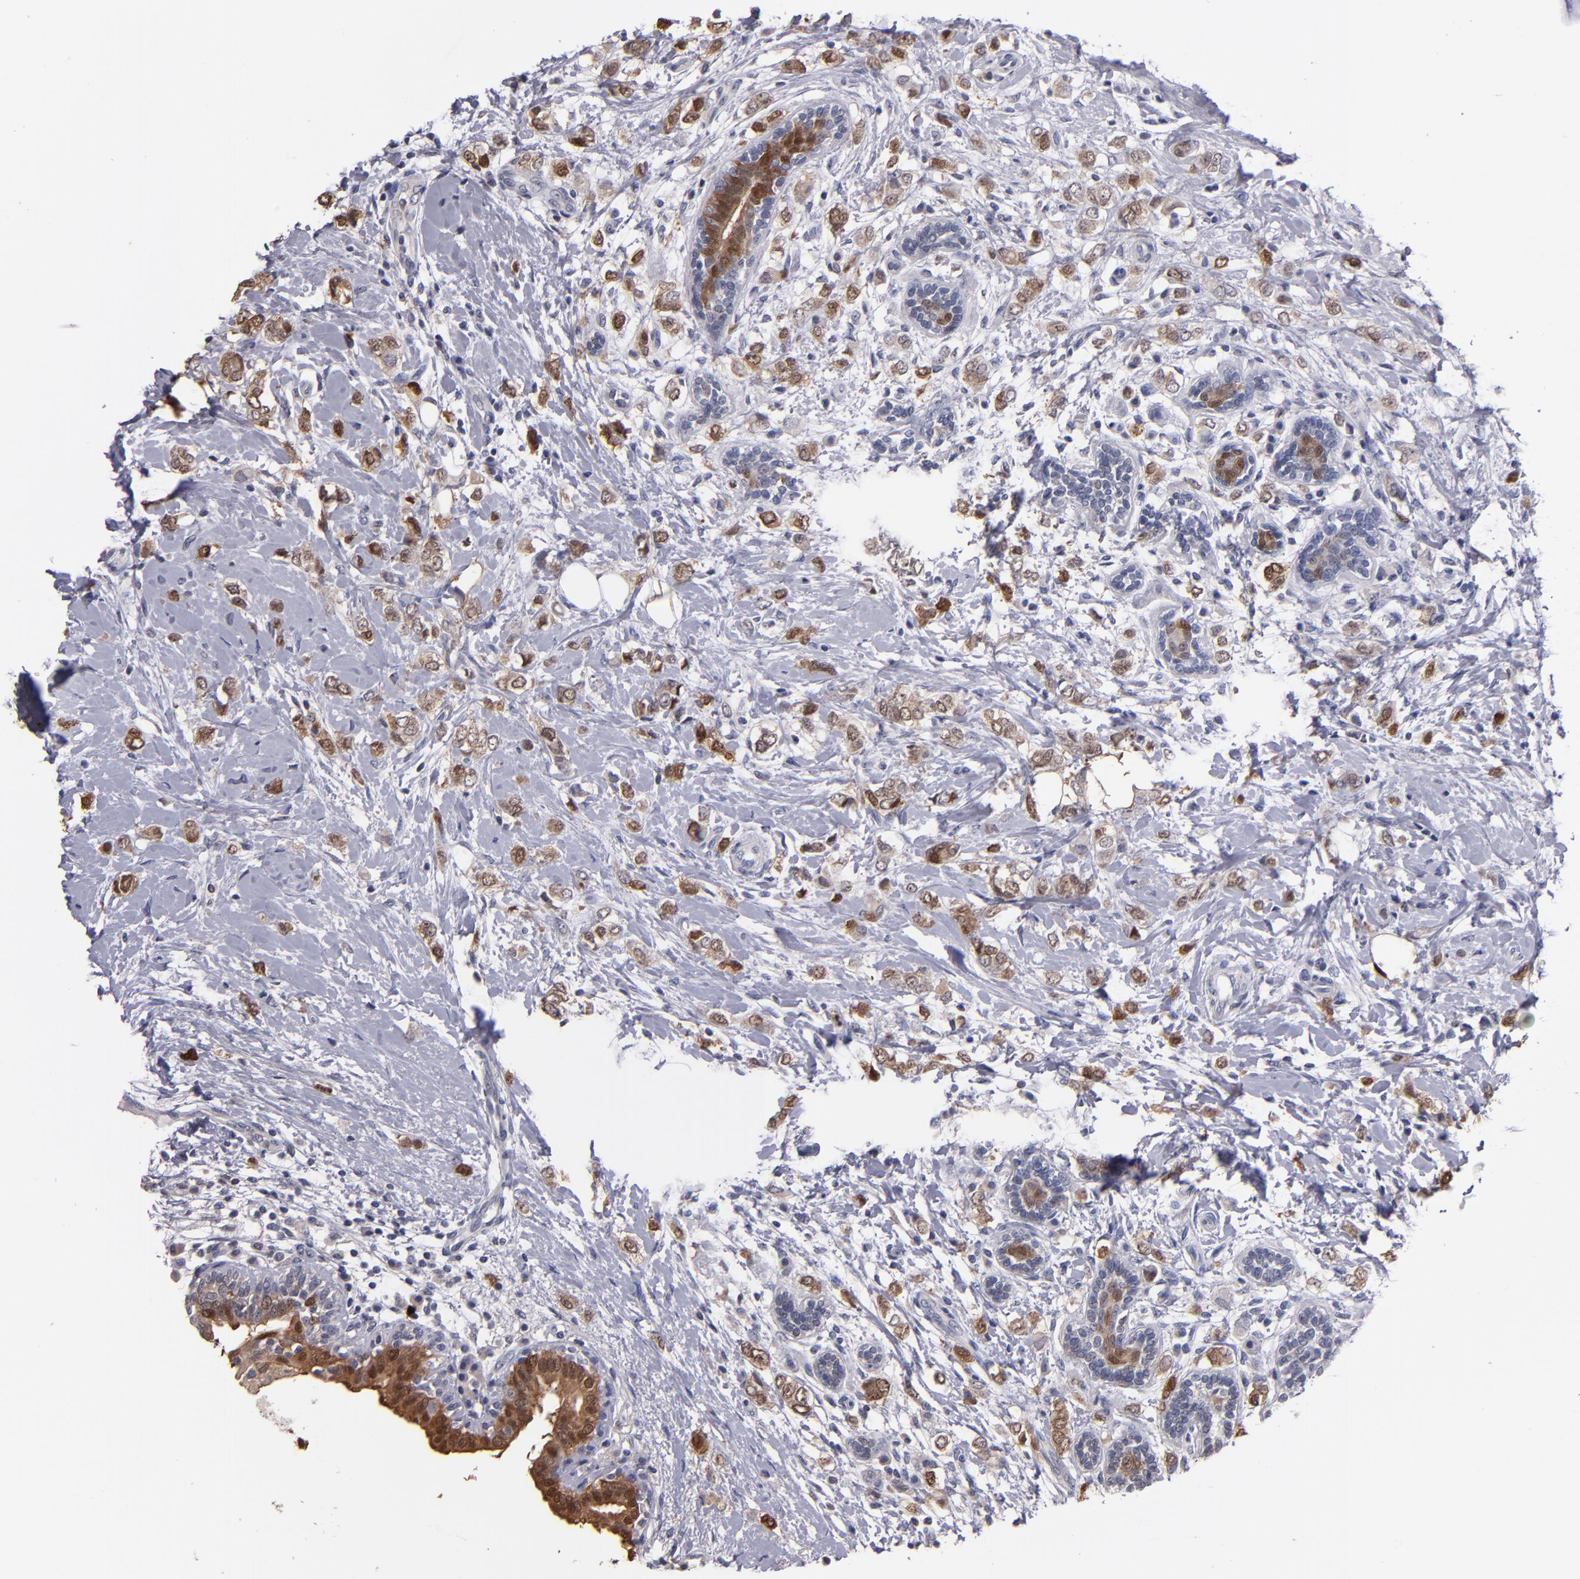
{"staining": {"intensity": "moderate", "quantity": "25%-75%", "location": "cytoplasmic/membranous,nuclear"}, "tissue": "breast cancer", "cell_type": "Tumor cells", "image_type": "cancer", "snomed": [{"axis": "morphology", "description": "Normal tissue, NOS"}, {"axis": "morphology", "description": "Lobular carcinoma"}, {"axis": "topography", "description": "Breast"}], "caption": "Protein staining of breast lobular carcinoma tissue shows moderate cytoplasmic/membranous and nuclear staining in about 25%-75% of tumor cells. (DAB = brown stain, brightfield microscopy at high magnification).", "gene": "S100A1", "patient": {"sex": "female", "age": 47}}